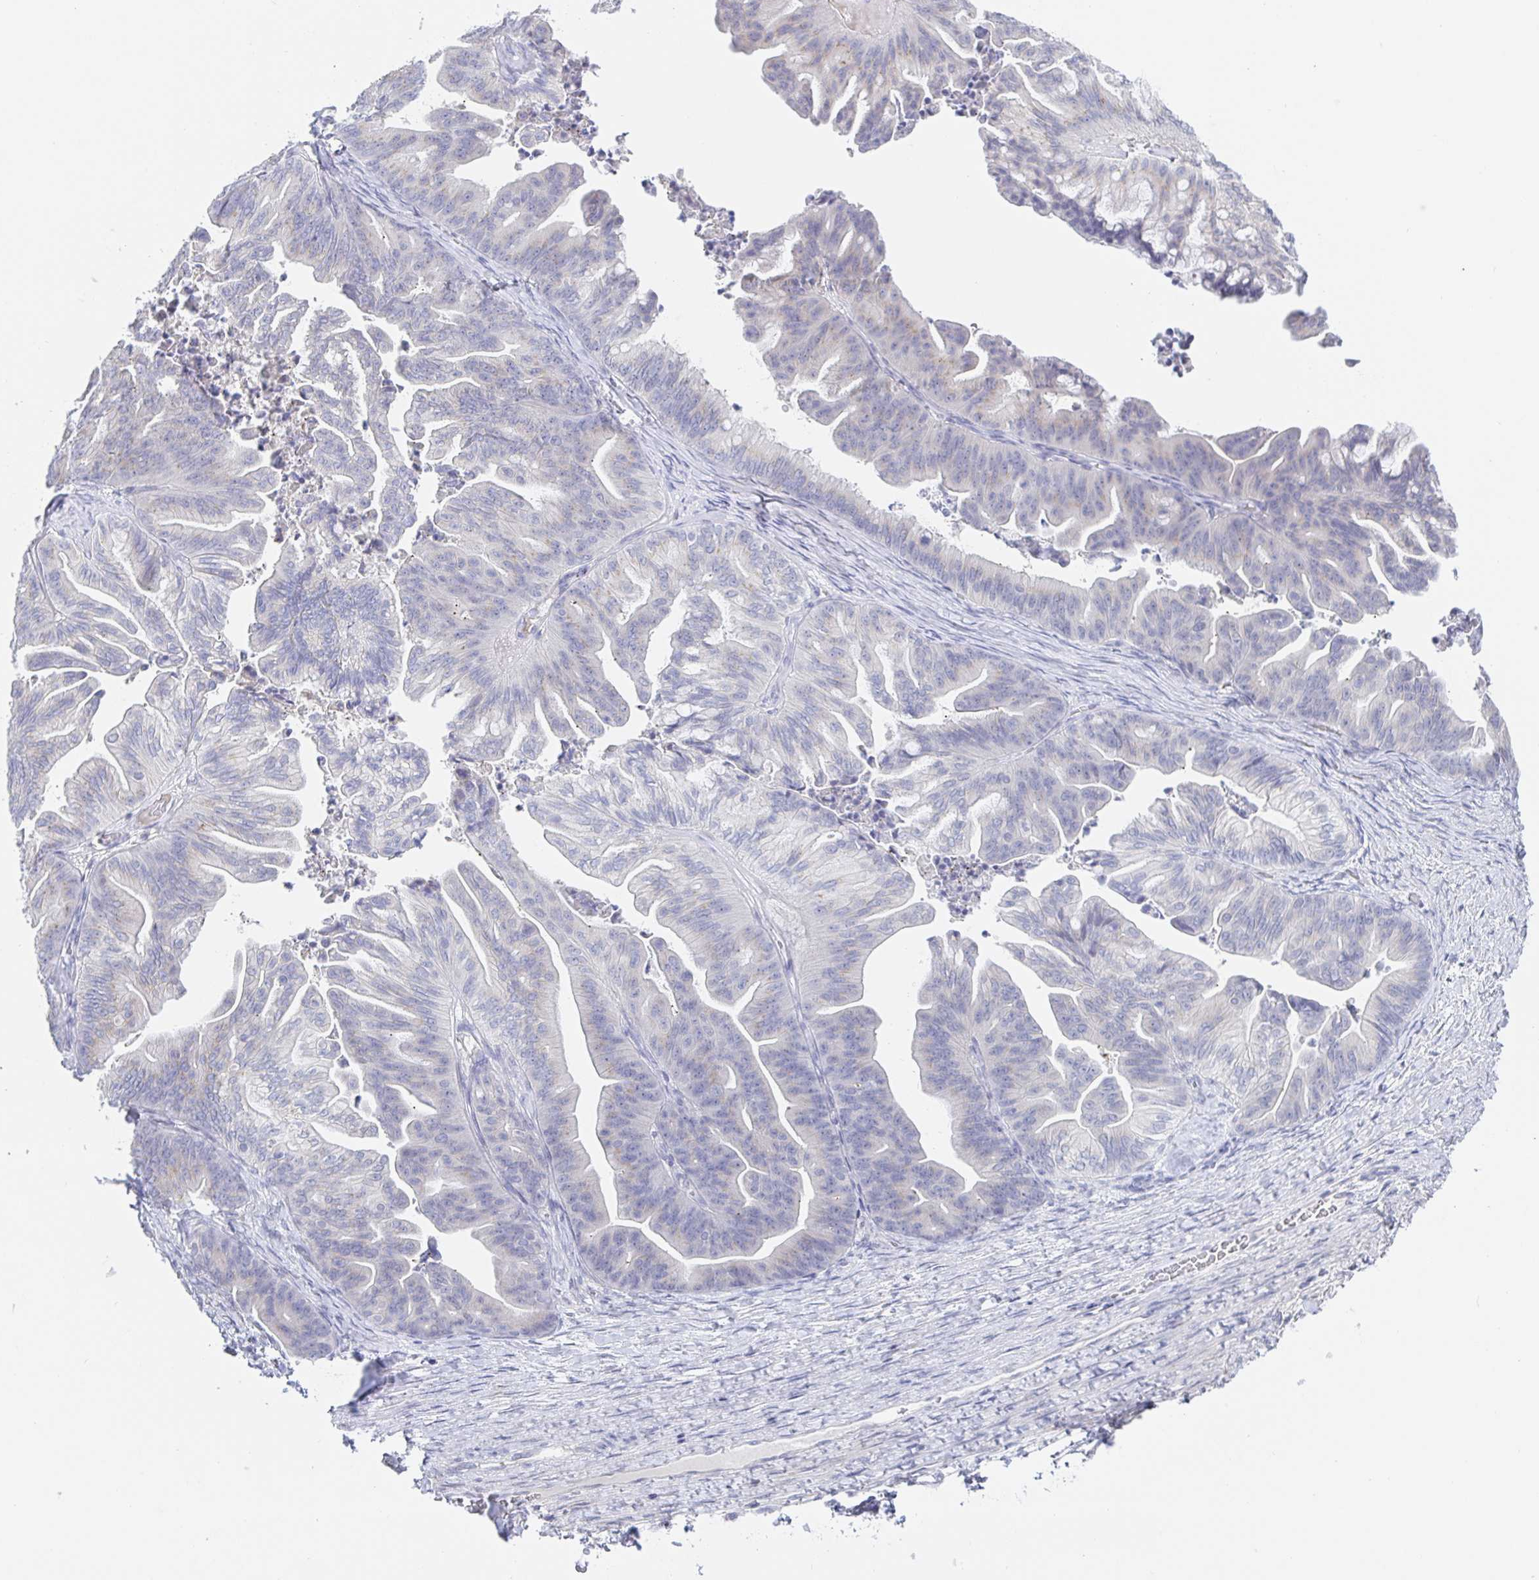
{"staining": {"intensity": "negative", "quantity": "none", "location": "none"}, "tissue": "ovarian cancer", "cell_type": "Tumor cells", "image_type": "cancer", "snomed": [{"axis": "morphology", "description": "Cystadenocarcinoma, mucinous, NOS"}, {"axis": "topography", "description": "Ovary"}], "caption": "The image reveals no significant positivity in tumor cells of mucinous cystadenocarcinoma (ovarian).", "gene": "SIAH3", "patient": {"sex": "female", "age": 67}}